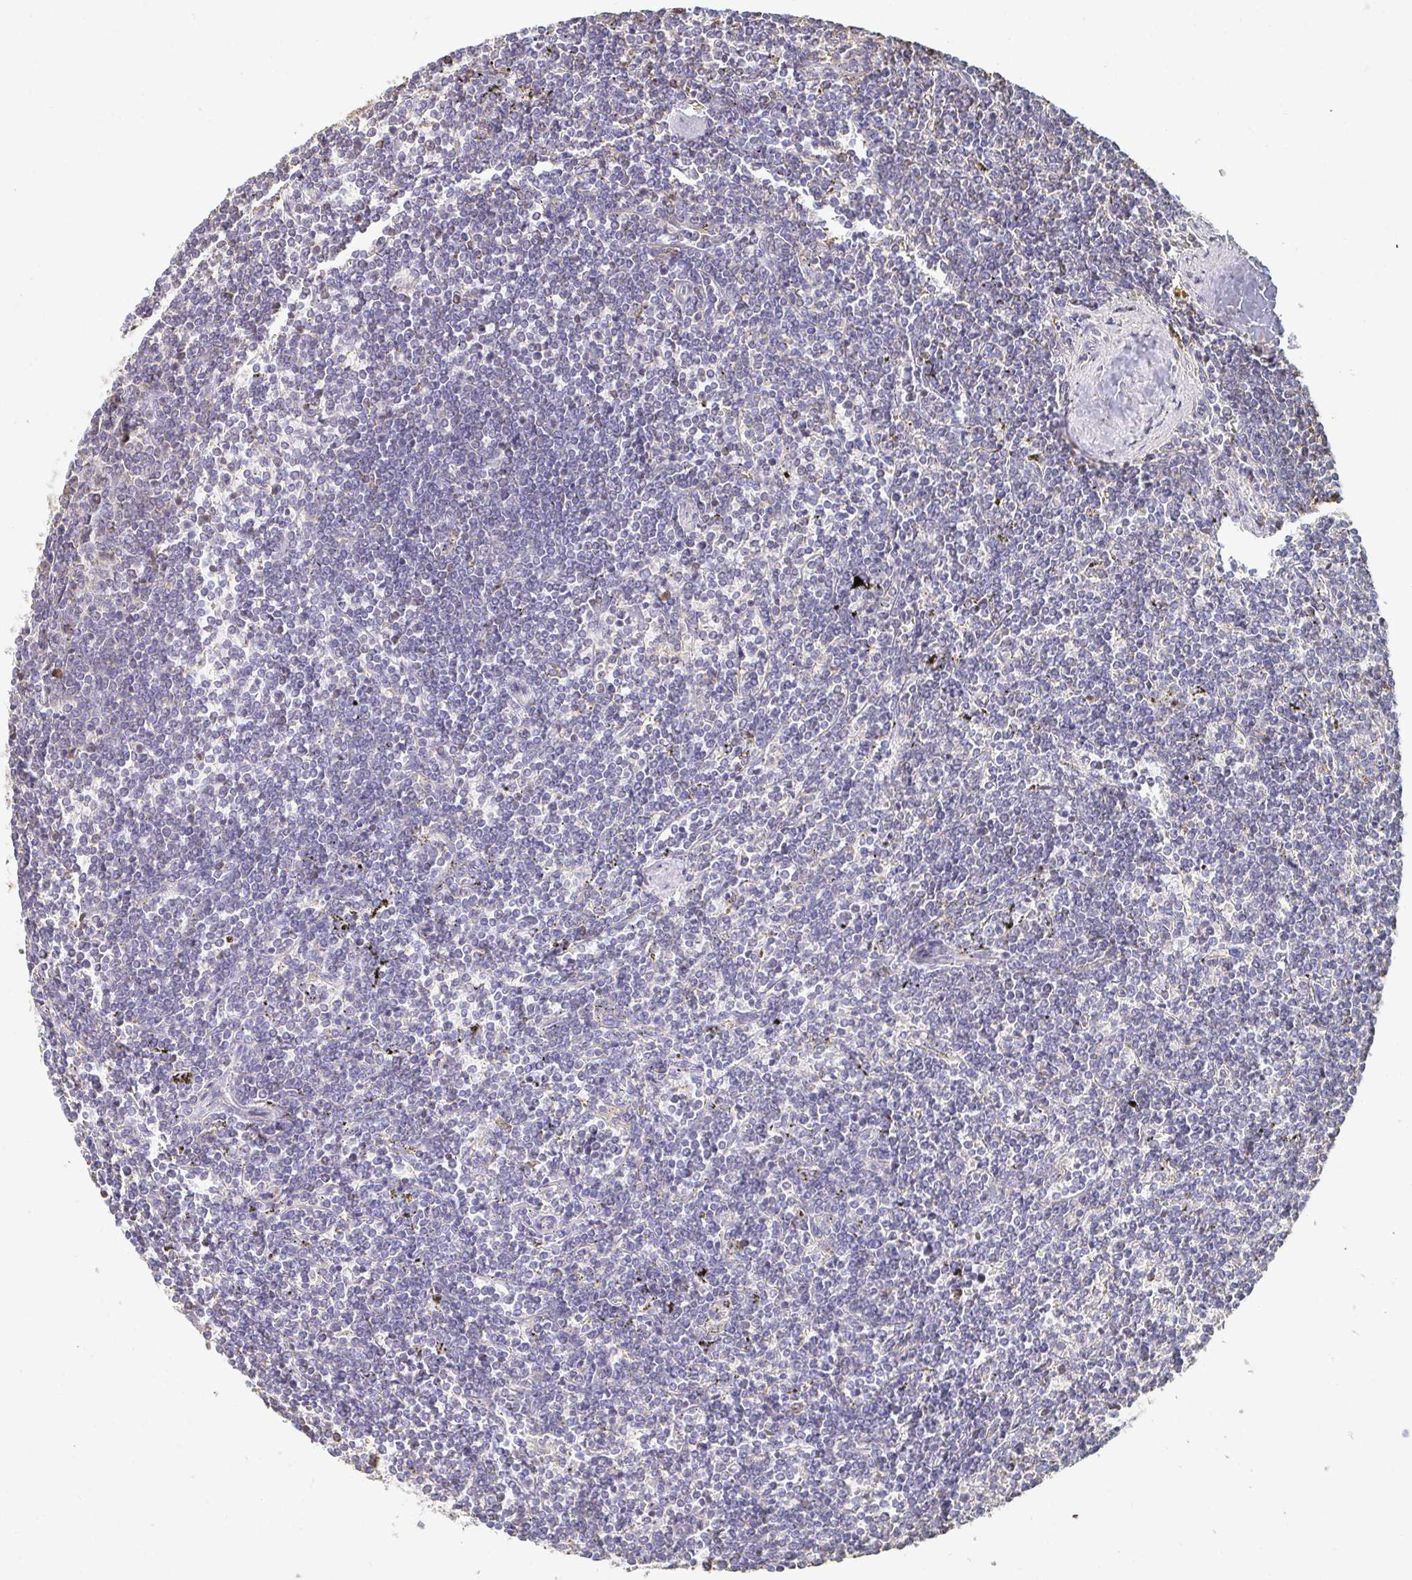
{"staining": {"intensity": "negative", "quantity": "none", "location": "none"}, "tissue": "lymphoma", "cell_type": "Tumor cells", "image_type": "cancer", "snomed": [{"axis": "morphology", "description": "Malignant lymphoma, non-Hodgkin's type, Low grade"}, {"axis": "topography", "description": "Spleen"}], "caption": "Immunohistochemistry (IHC) histopathology image of malignant lymphoma, non-Hodgkin's type (low-grade) stained for a protein (brown), which exhibits no expression in tumor cells. Brightfield microscopy of immunohistochemistry (IHC) stained with DAB (3,3'-diaminobenzidine) (brown) and hematoxylin (blue), captured at high magnification.", "gene": "PTPN14", "patient": {"sex": "male", "age": 78}}